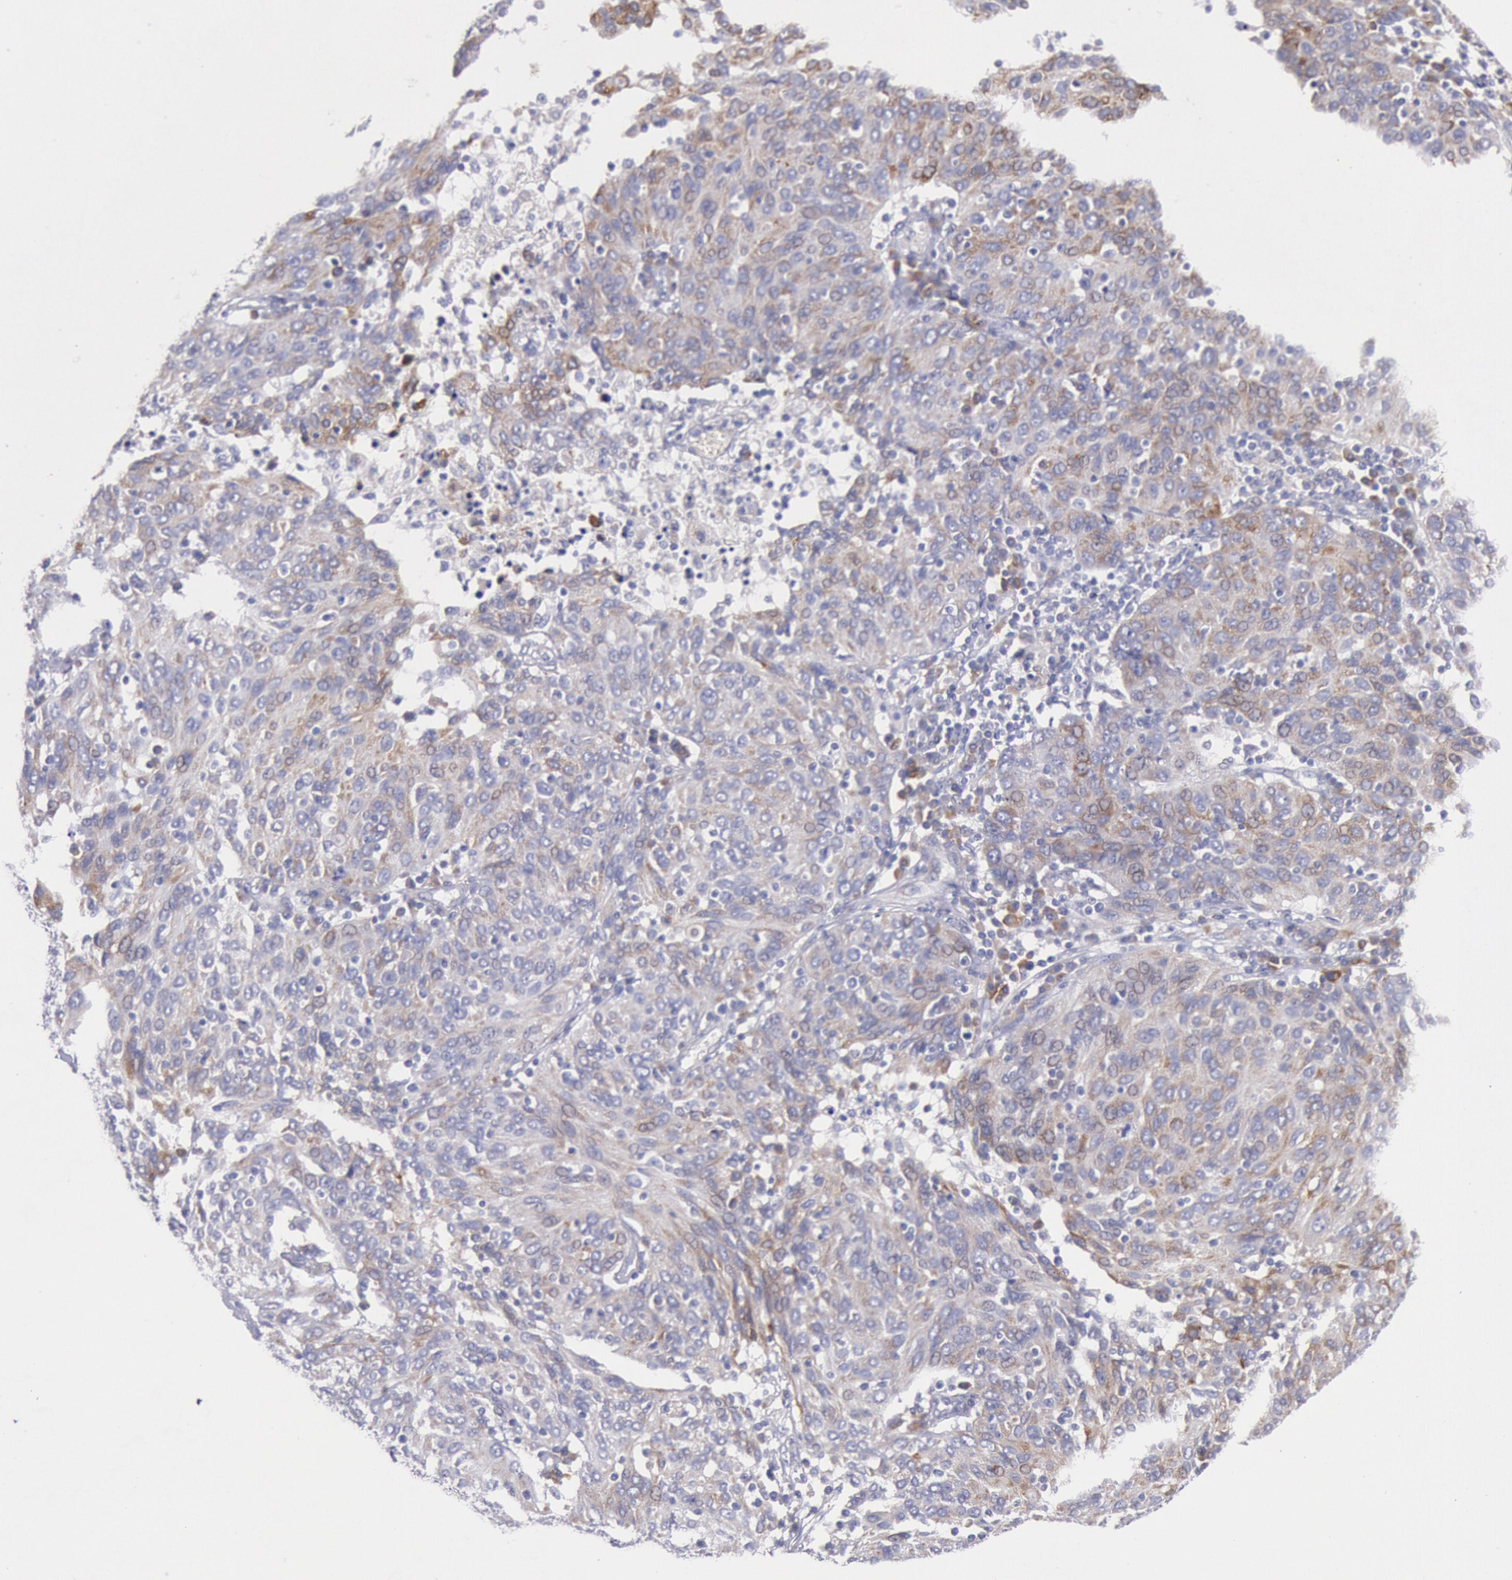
{"staining": {"intensity": "weak", "quantity": "25%-75%", "location": "cytoplasmic/membranous"}, "tissue": "ovarian cancer", "cell_type": "Tumor cells", "image_type": "cancer", "snomed": [{"axis": "morphology", "description": "Carcinoma, endometroid"}, {"axis": "topography", "description": "Ovary"}], "caption": "DAB (3,3'-diaminobenzidine) immunohistochemical staining of ovarian cancer (endometroid carcinoma) displays weak cytoplasmic/membranous protein positivity in about 25%-75% of tumor cells.", "gene": "GAL3ST1", "patient": {"sex": "female", "age": 50}}